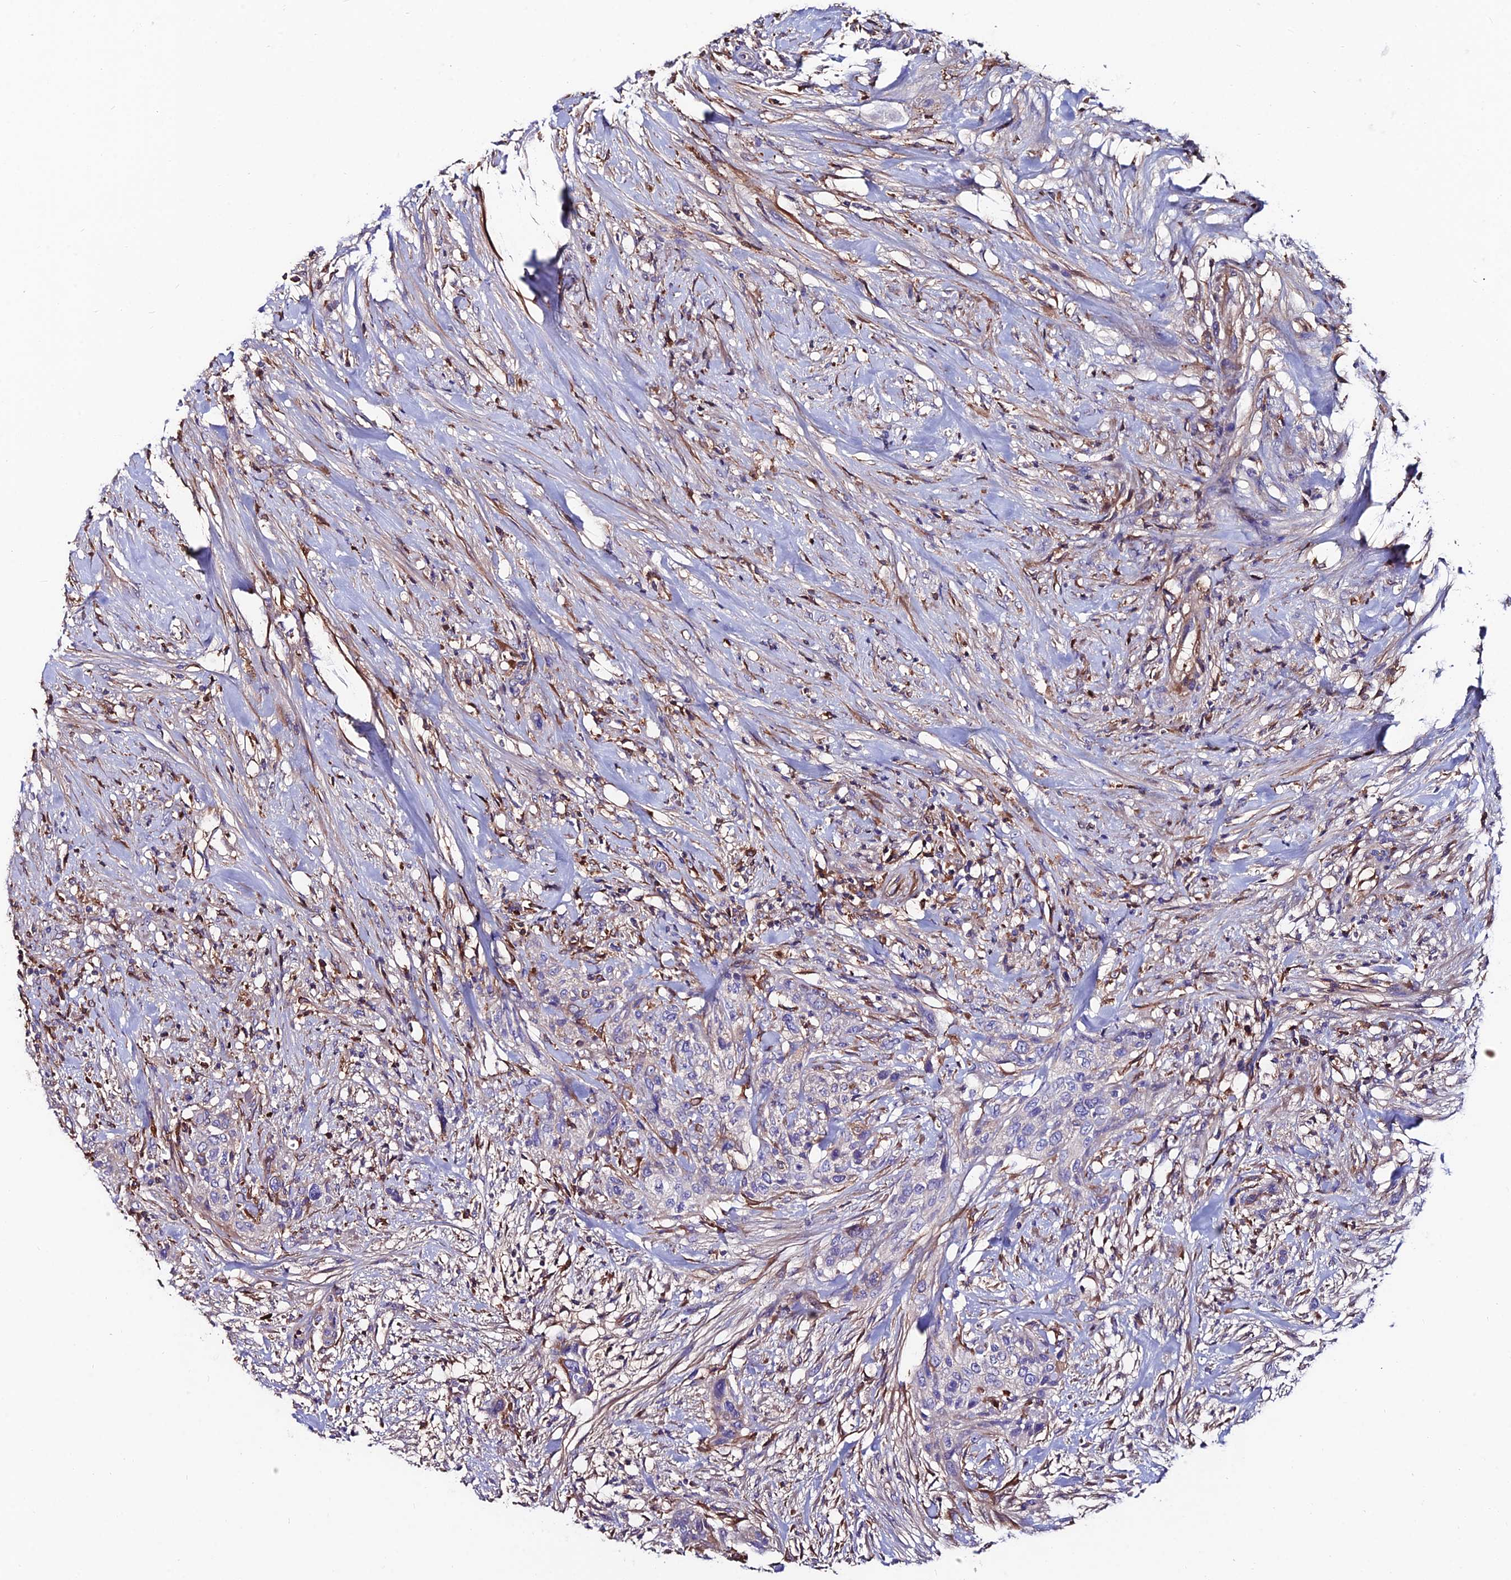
{"staining": {"intensity": "negative", "quantity": "none", "location": "none"}, "tissue": "urothelial cancer", "cell_type": "Tumor cells", "image_type": "cancer", "snomed": [{"axis": "morphology", "description": "Urothelial carcinoma, High grade"}, {"axis": "topography", "description": "Urinary bladder"}], "caption": "Human urothelial cancer stained for a protein using immunohistochemistry reveals no expression in tumor cells.", "gene": "SLC25A16", "patient": {"sex": "male", "age": 35}}